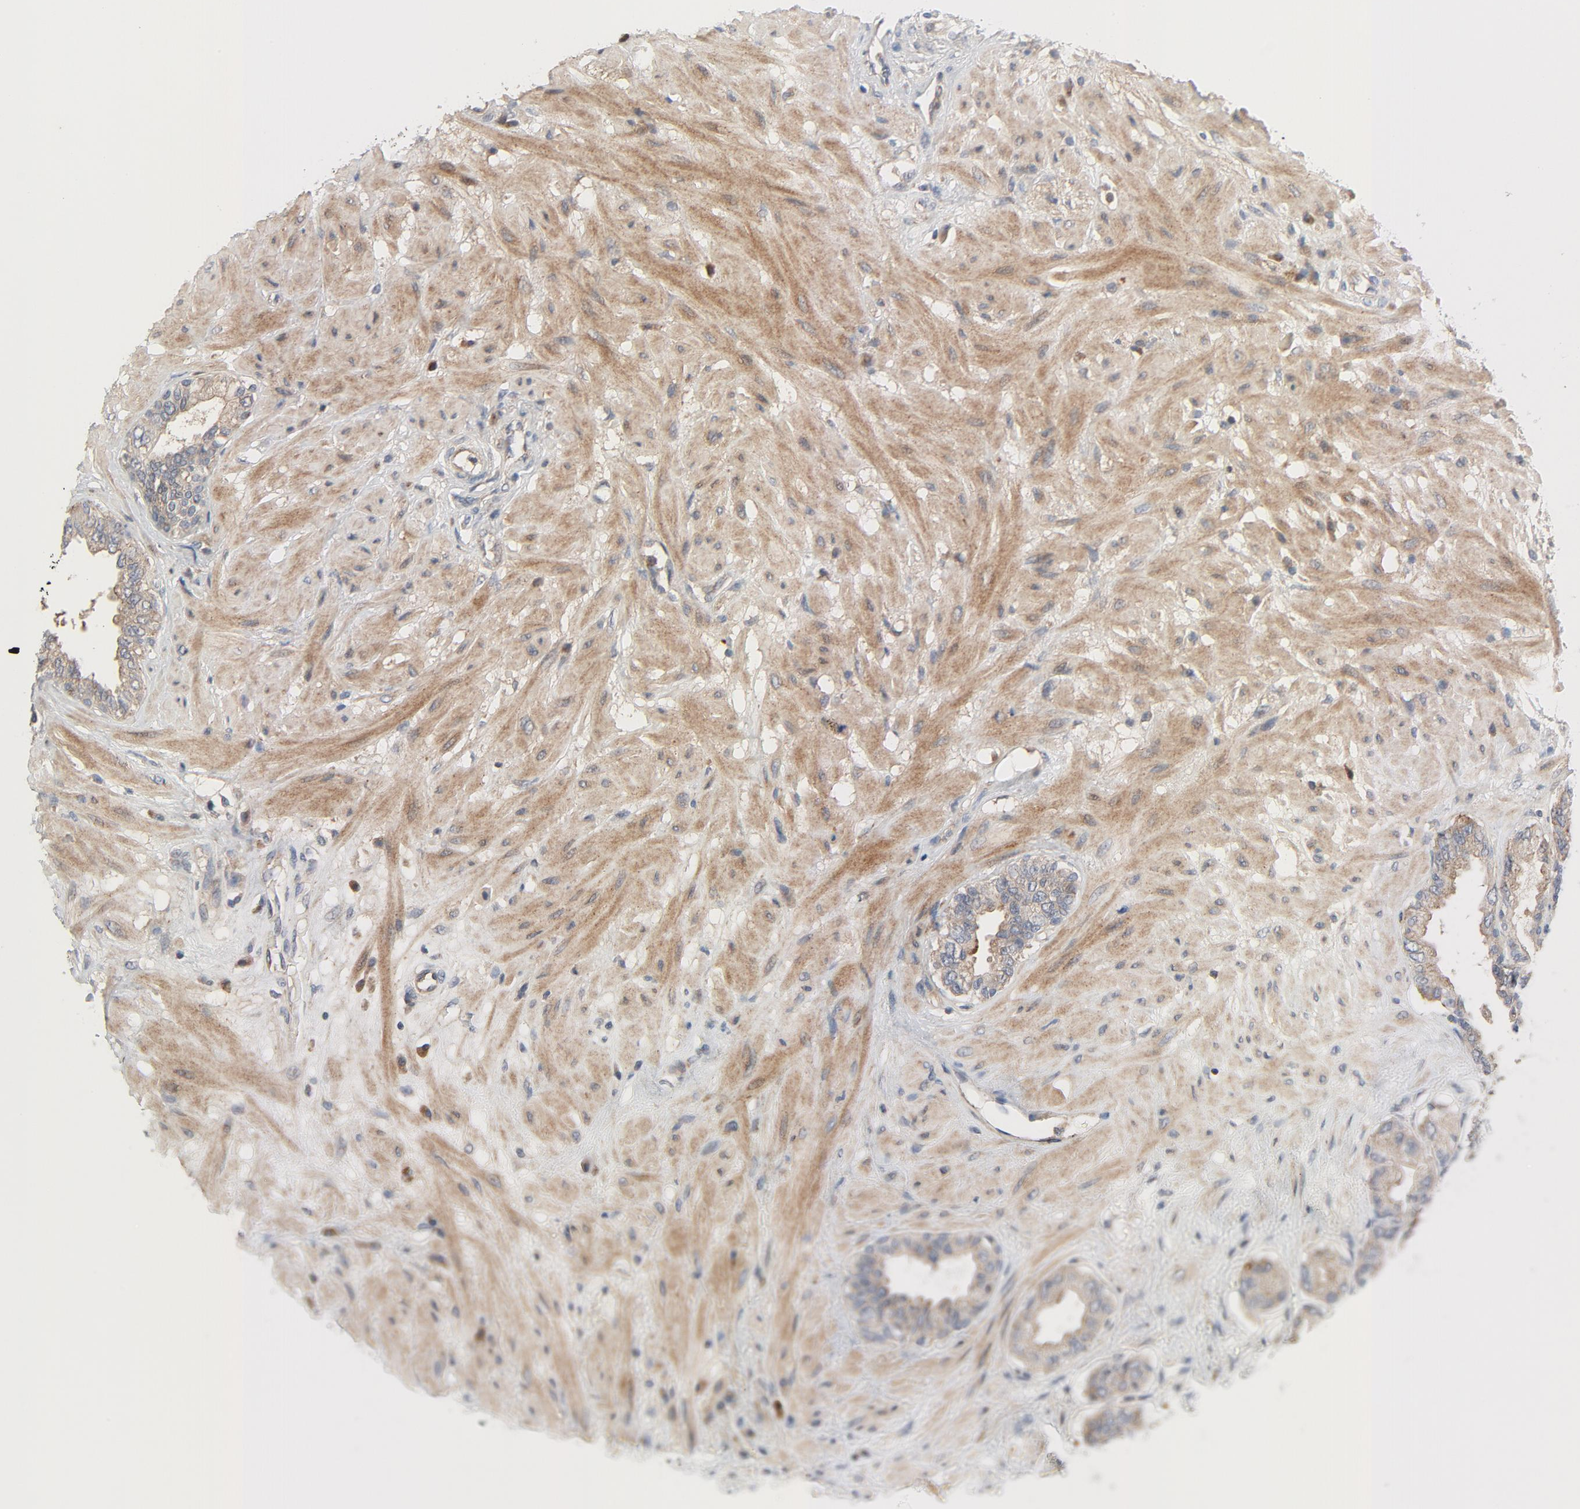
{"staining": {"intensity": "weak", "quantity": ">75%", "location": "cytoplasmic/membranous"}, "tissue": "seminal vesicle", "cell_type": "Glandular cells", "image_type": "normal", "snomed": [{"axis": "morphology", "description": "Normal tissue, NOS"}, {"axis": "topography", "description": "Seminal veicle"}], "caption": "Approximately >75% of glandular cells in unremarkable seminal vesicle exhibit weak cytoplasmic/membranous protein expression as visualized by brown immunohistochemical staining.", "gene": "TSG101", "patient": {"sex": "male", "age": 61}}